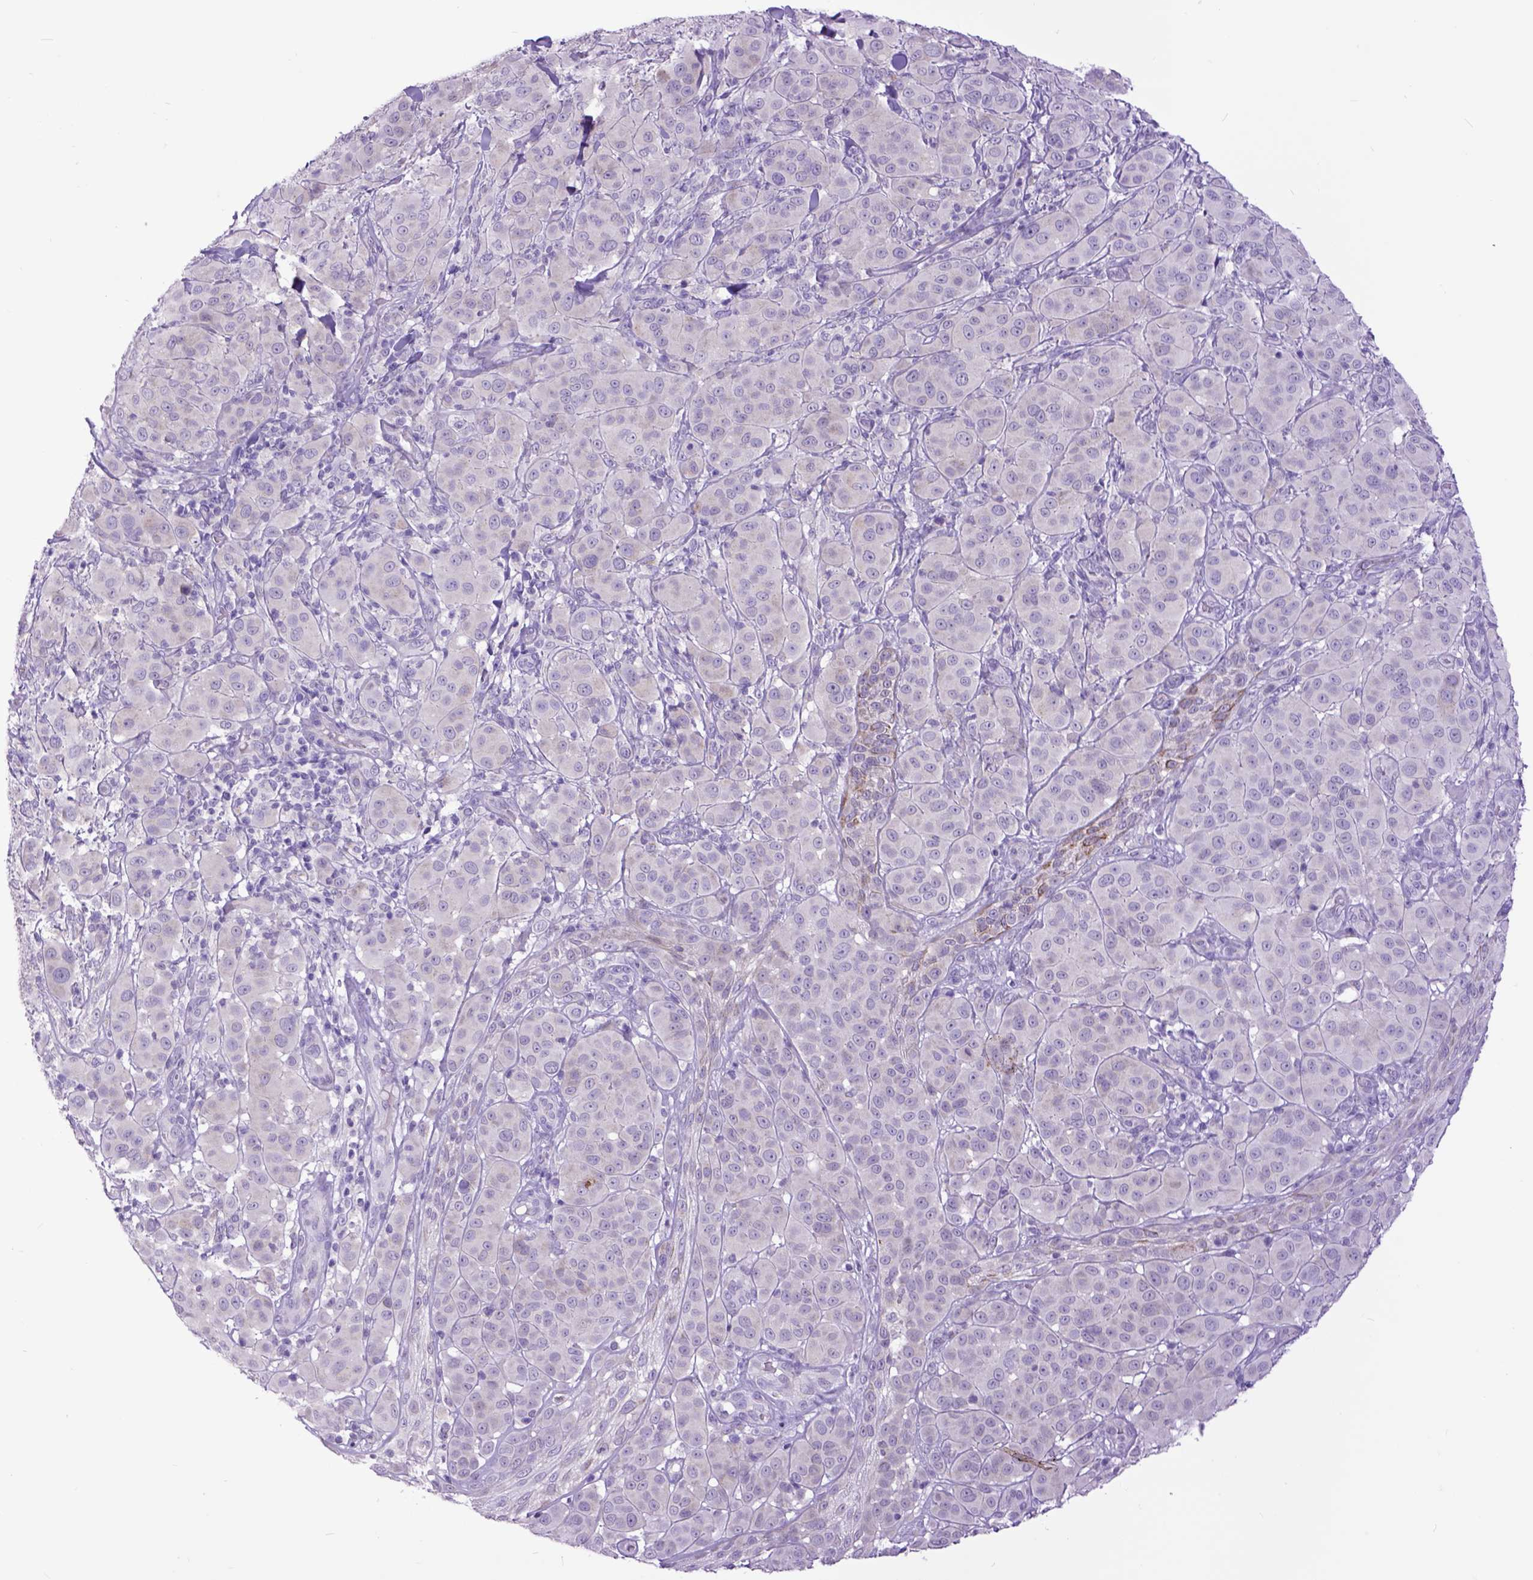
{"staining": {"intensity": "negative", "quantity": "none", "location": "none"}, "tissue": "melanoma", "cell_type": "Tumor cells", "image_type": "cancer", "snomed": [{"axis": "morphology", "description": "Malignant melanoma, NOS"}, {"axis": "topography", "description": "Skin"}], "caption": "There is no significant staining in tumor cells of melanoma.", "gene": "RAB25", "patient": {"sex": "female", "age": 87}}